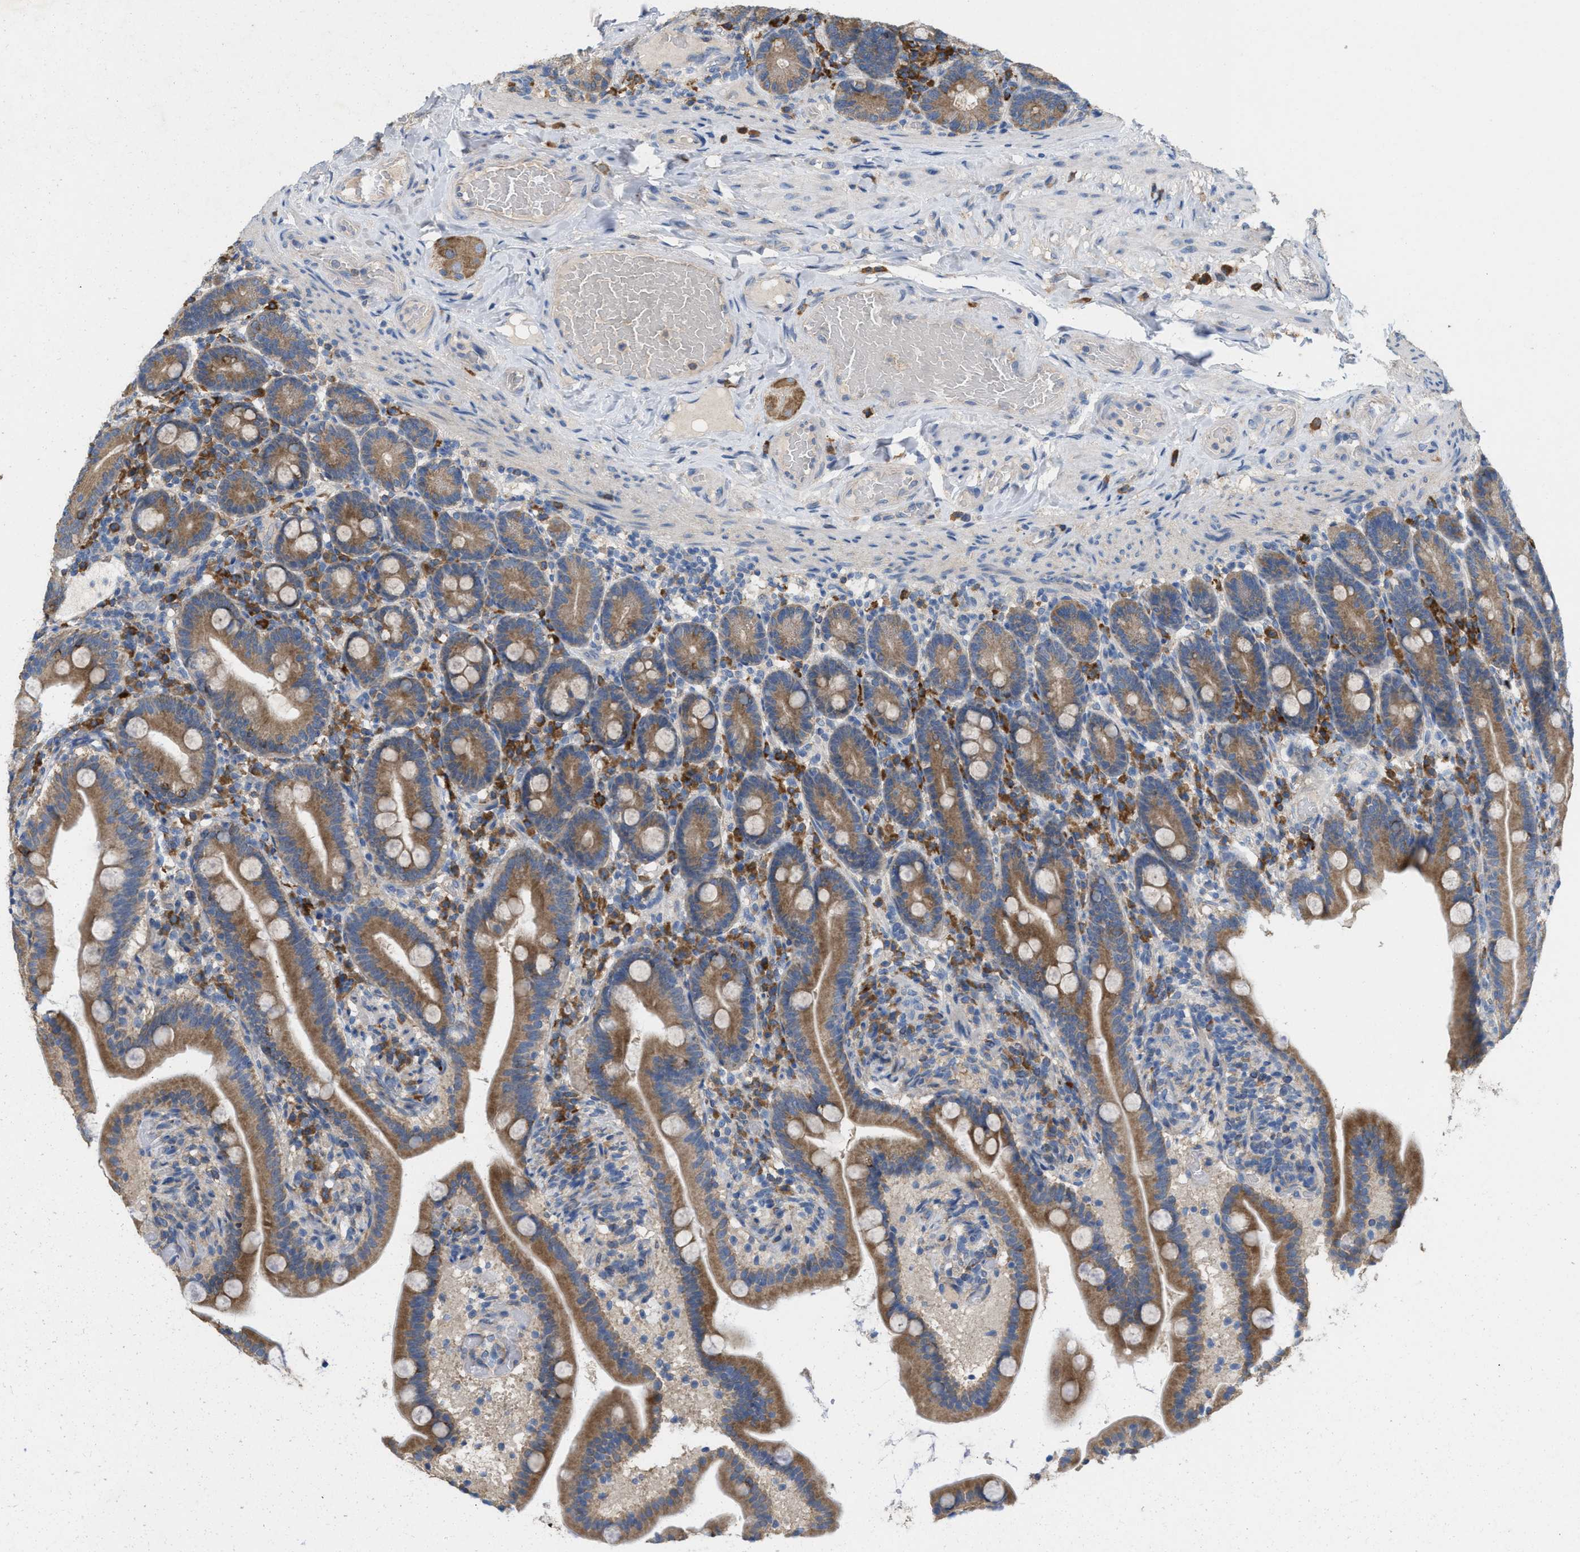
{"staining": {"intensity": "moderate", "quantity": ">75%", "location": "cytoplasmic/membranous"}, "tissue": "duodenum", "cell_type": "Glandular cells", "image_type": "normal", "snomed": [{"axis": "morphology", "description": "Normal tissue, NOS"}, {"axis": "topography", "description": "Duodenum"}], "caption": "Immunohistochemical staining of benign duodenum exhibits moderate cytoplasmic/membranous protein staining in about >75% of glandular cells.", "gene": "DYNC2I1", "patient": {"sex": "male", "age": 54}}